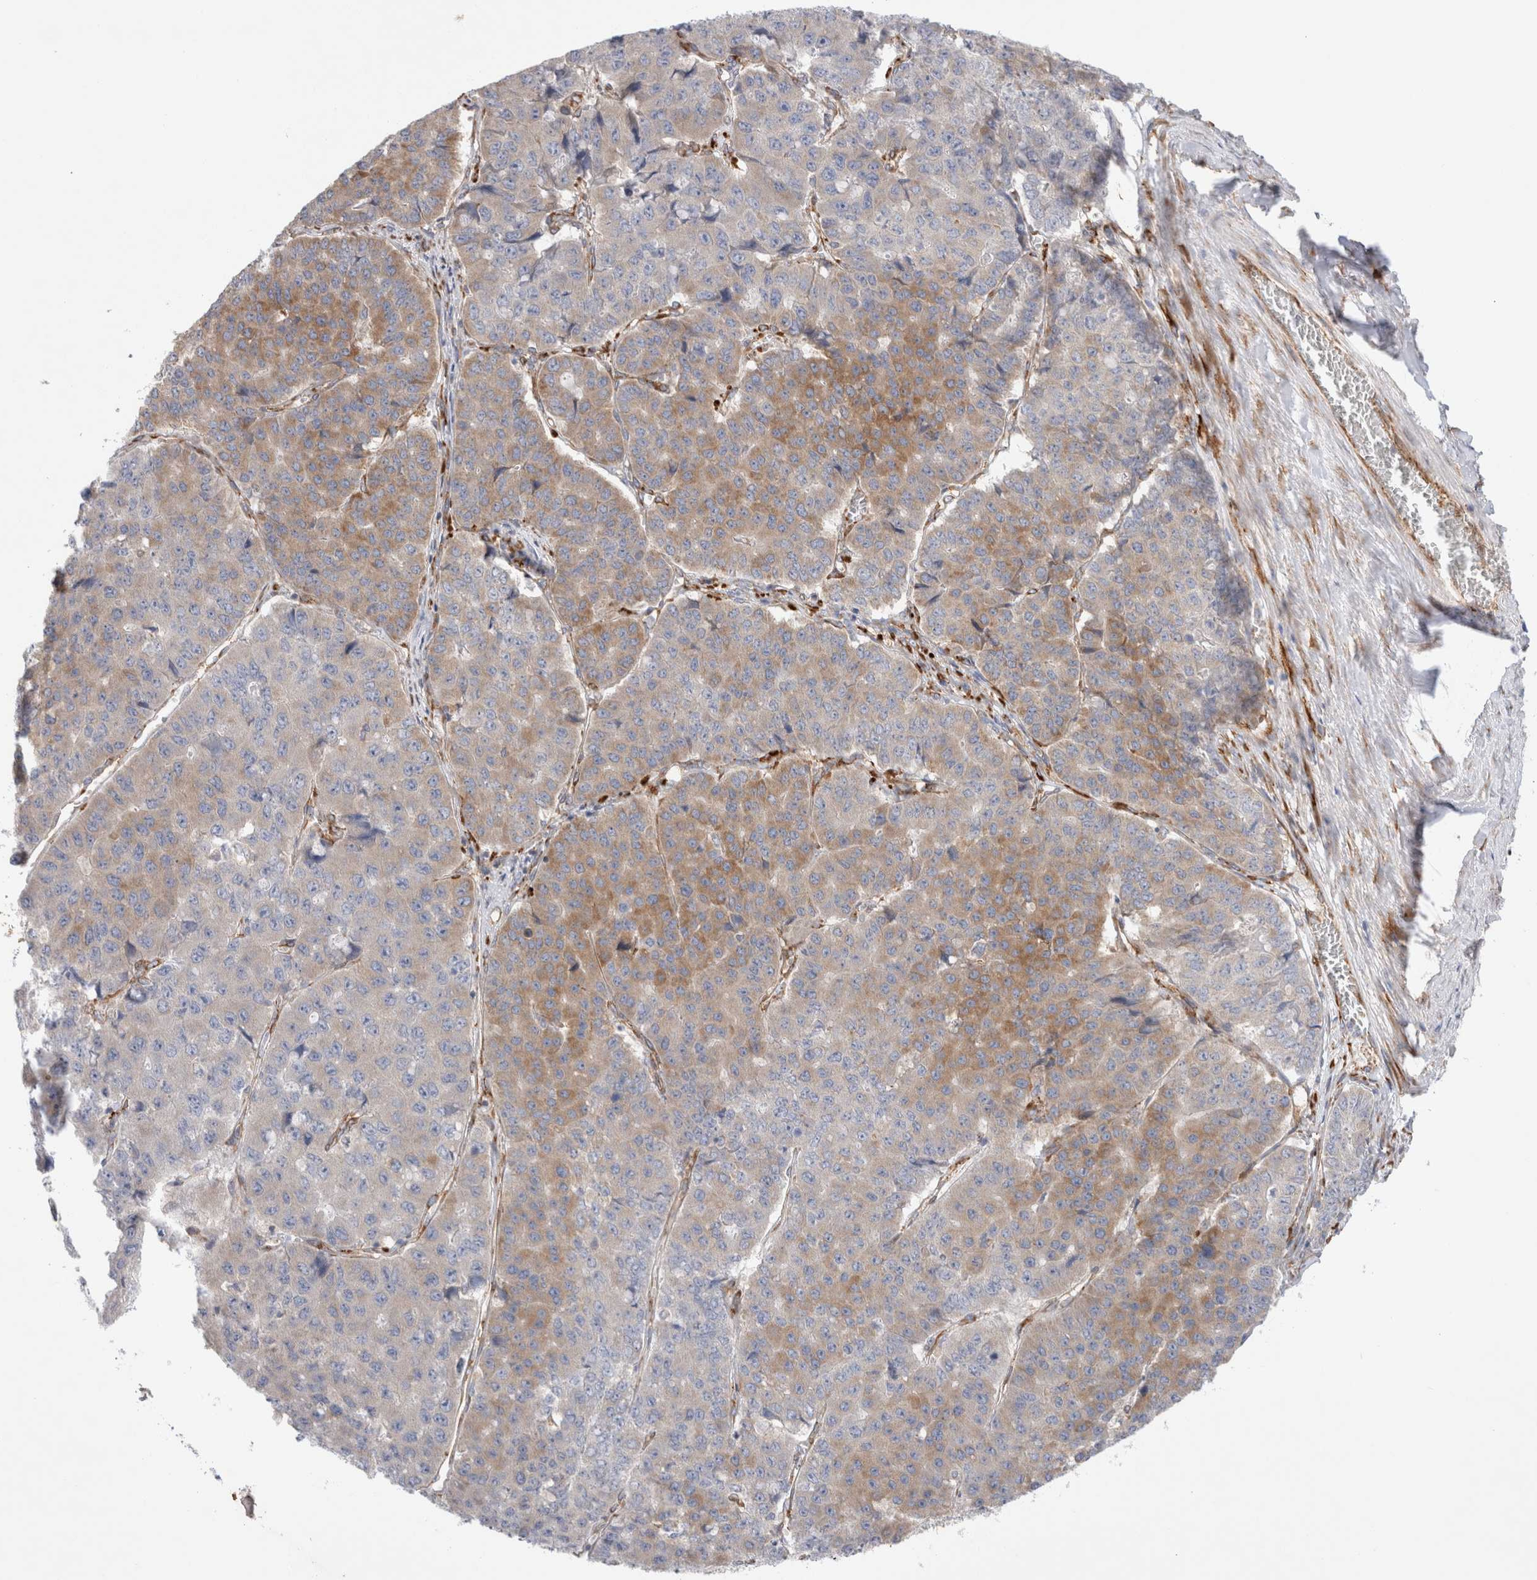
{"staining": {"intensity": "moderate", "quantity": "25%-75%", "location": "cytoplasmic/membranous"}, "tissue": "pancreatic cancer", "cell_type": "Tumor cells", "image_type": "cancer", "snomed": [{"axis": "morphology", "description": "Adenocarcinoma, NOS"}, {"axis": "topography", "description": "Pancreas"}], "caption": "The photomicrograph shows staining of pancreatic cancer, revealing moderate cytoplasmic/membranous protein expression (brown color) within tumor cells. Nuclei are stained in blue.", "gene": "CNPY4", "patient": {"sex": "male", "age": 50}}